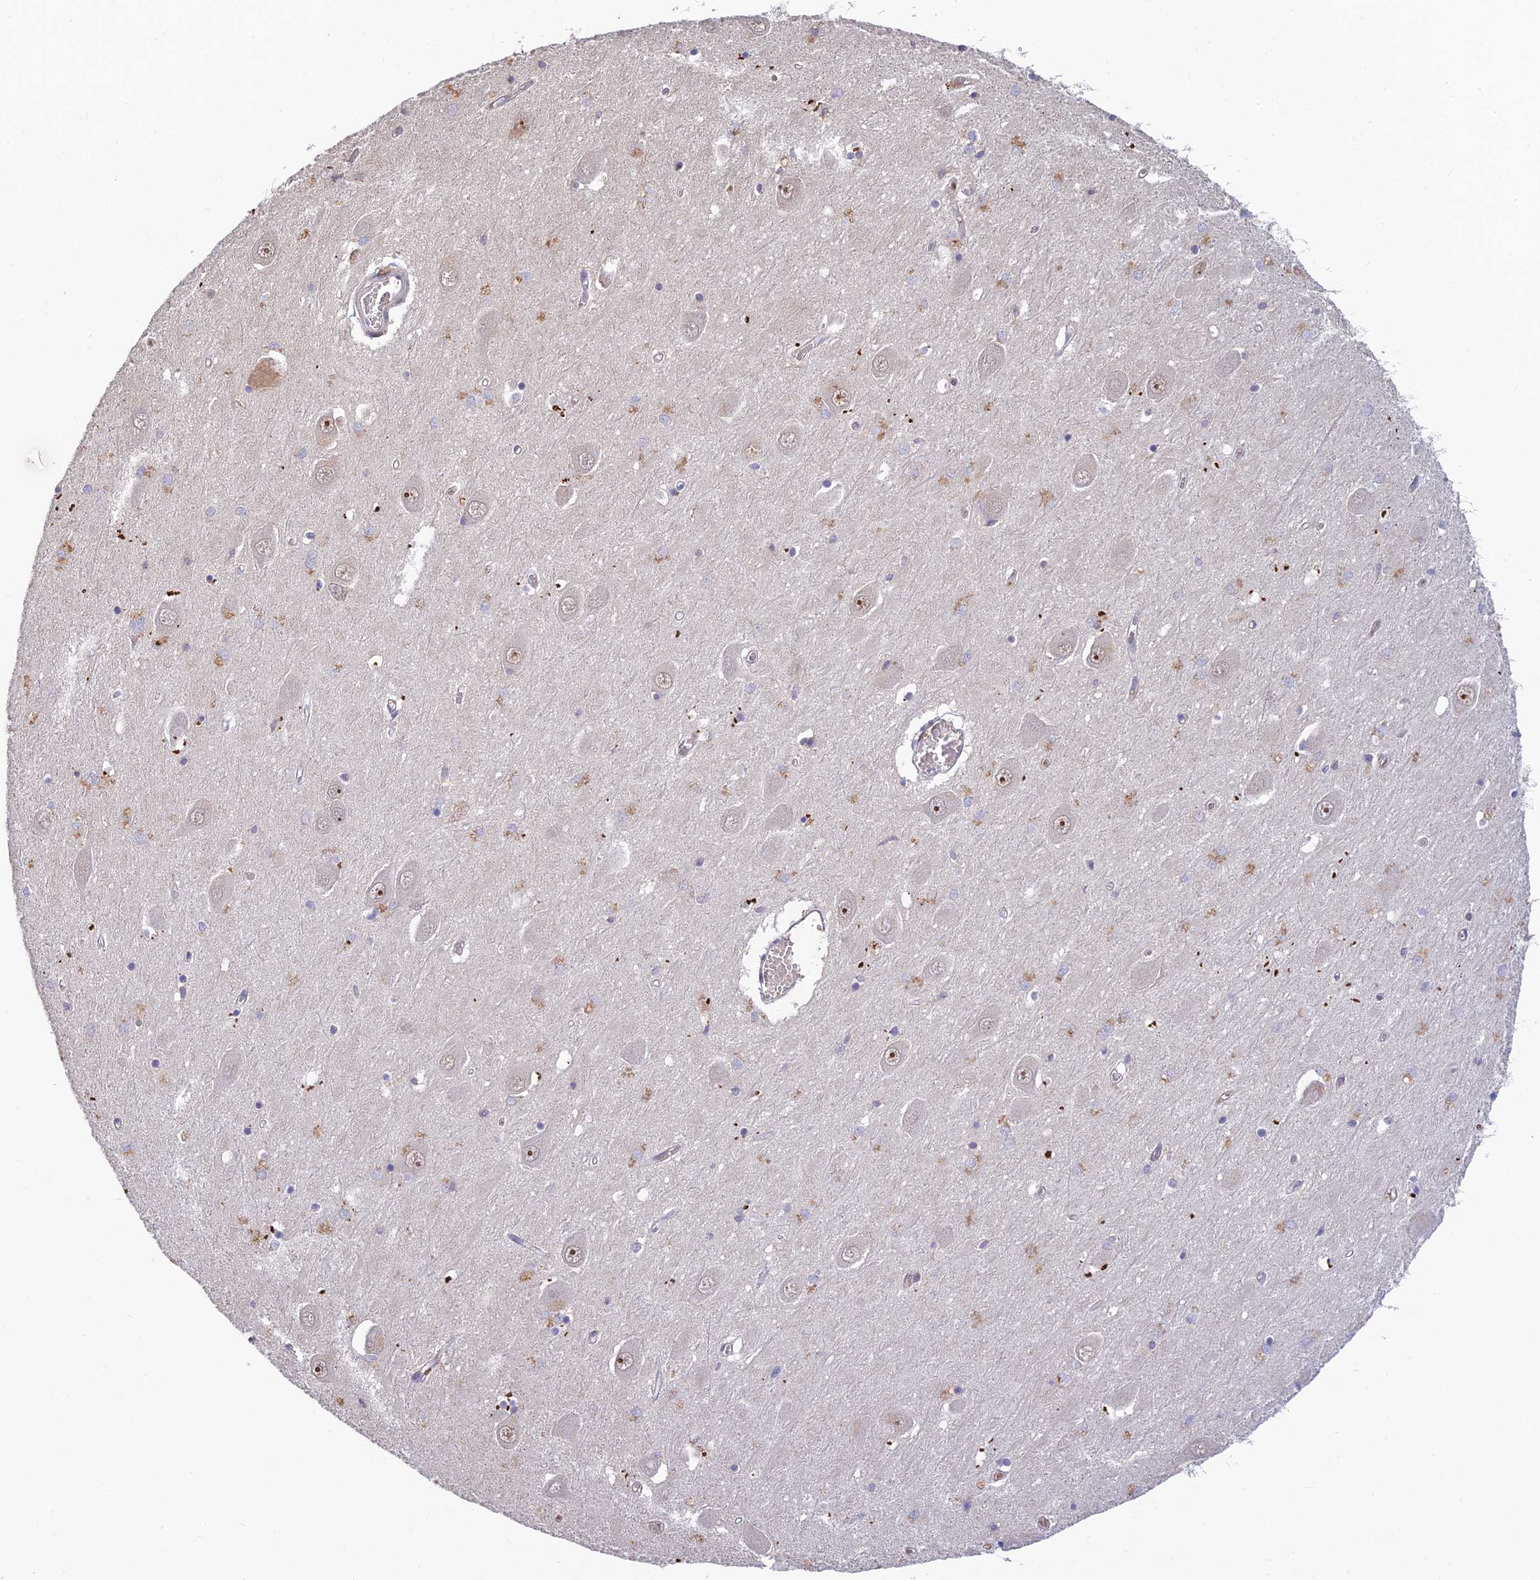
{"staining": {"intensity": "weak", "quantity": "<25%", "location": "cytoplasmic/membranous"}, "tissue": "hippocampus", "cell_type": "Glial cells", "image_type": "normal", "snomed": [{"axis": "morphology", "description": "Normal tissue, NOS"}, {"axis": "topography", "description": "Hippocampus"}], "caption": "This histopathology image is of benign hippocampus stained with IHC to label a protein in brown with the nuclei are counter-stained blue. There is no expression in glial cells.", "gene": "UFSP2", "patient": {"sex": "male", "age": 70}}